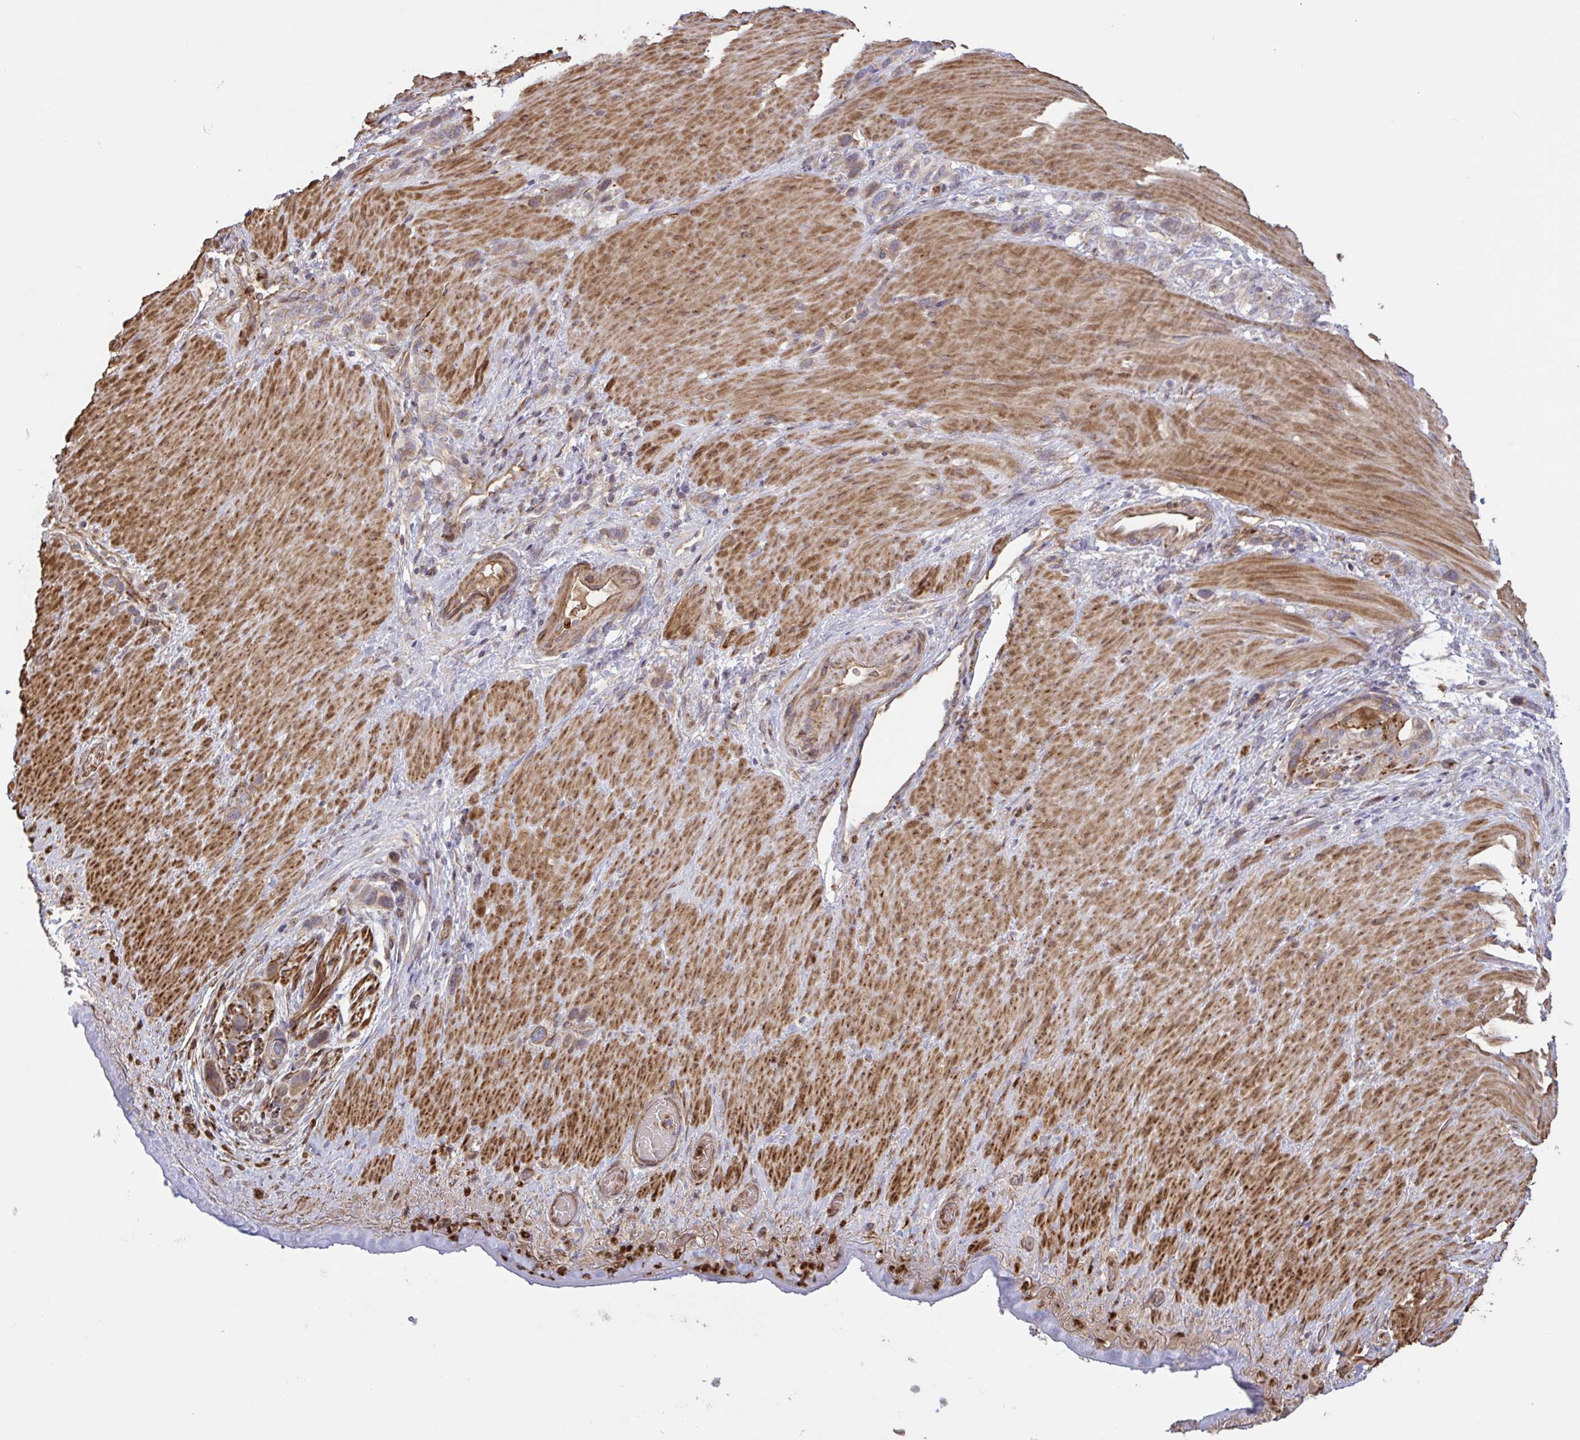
{"staining": {"intensity": "weak", "quantity": "<25%", "location": "cytoplasmic/membranous"}, "tissue": "stomach cancer", "cell_type": "Tumor cells", "image_type": "cancer", "snomed": [{"axis": "morphology", "description": "Adenocarcinoma, NOS"}, {"axis": "topography", "description": "Stomach"}], "caption": "The micrograph displays no significant staining in tumor cells of adenocarcinoma (stomach).", "gene": "IL1R1", "patient": {"sex": "female", "age": 65}}